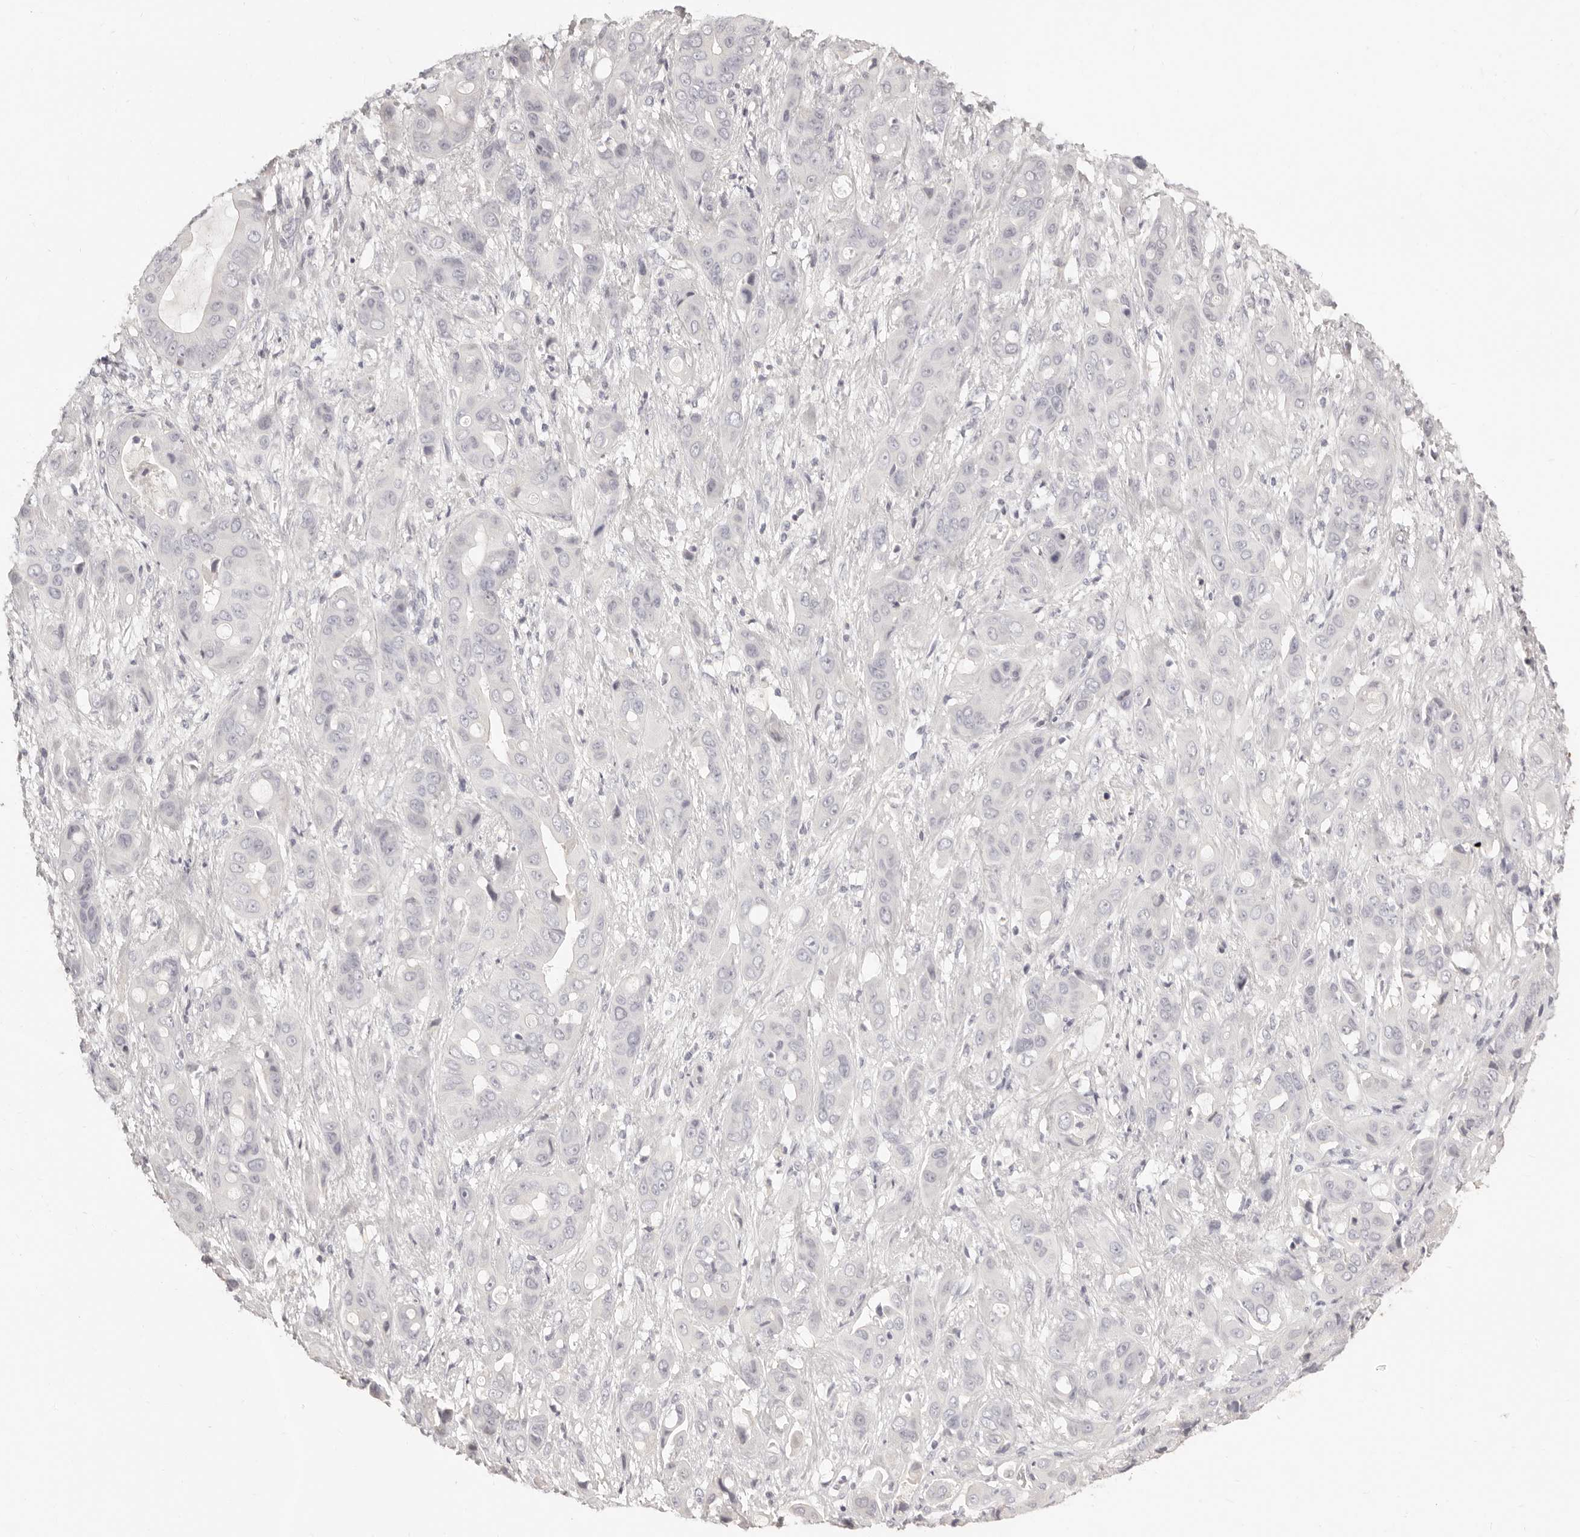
{"staining": {"intensity": "negative", "quantity": "none", "location": "none"}, "tissue": "liver cancer", "cell_type": "Tumor cells", "image_type": "cancer", "snomed": [{"axis": "morphology", "description": "Cholangiocarcinoma"}, {"axis": "topography", "description": "Liver"}], "caption": "An immunohistochemistry photomicrograph of cholangiocarcinoma (liver) is shown. There is no staining in tumor cells of cholangiocarcinoma (liver). The staining was performed using DAB to visualize the protein expression in brown, while the nuclei were stained in blue with hematoxylin (Magnification: 20x).", "gene": "FABP1", "patient": {"sex": "female", "age": 52}}